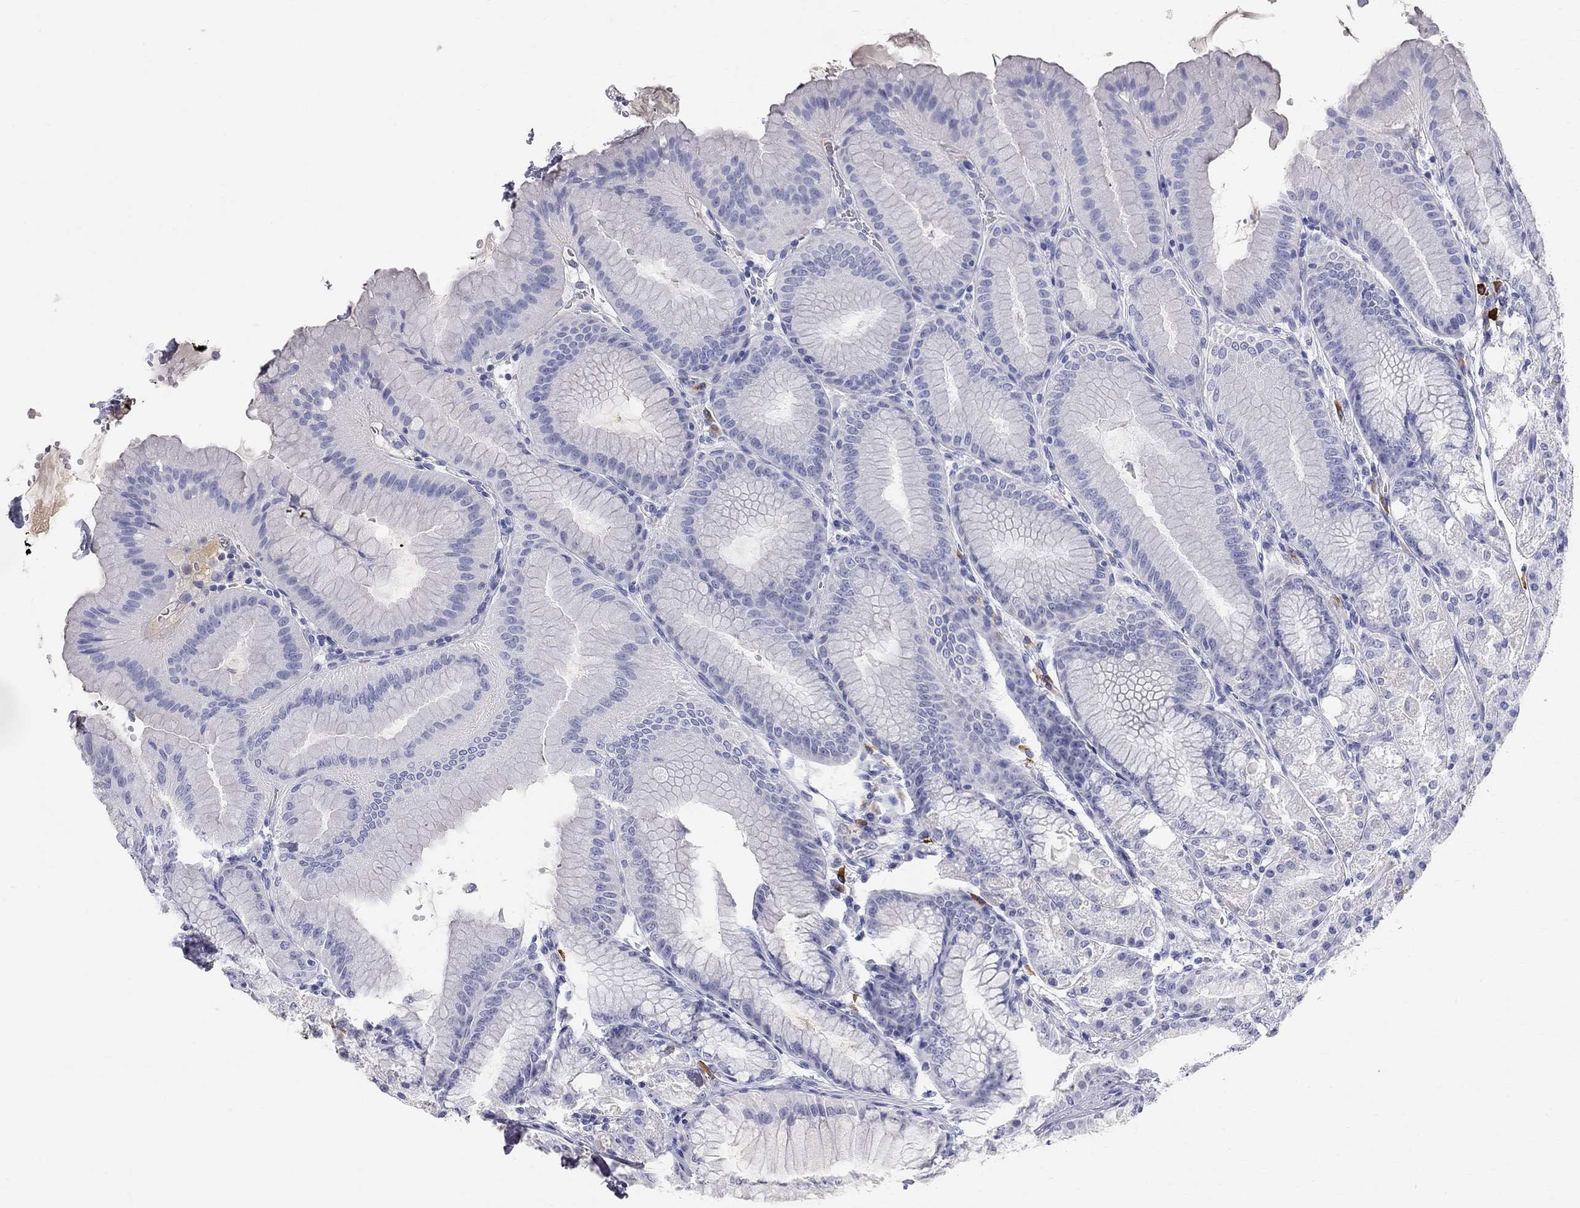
{"staining": {"intensity": "negative", "quantity": "none", "location": "none"}, "tissue": "stomach", "cell_type": "Glandular cells", "image_type": "normal", "snomed": [{"axis": "morphology", "description": "Normal tissue, NOS"}, {"axis": "topography", "description": "Stomach"}], "caption": "This is an immunohistochemistry (IHC) histopathology image of unremarkable stomach. There is no expression in glandular cells.", "gene": "PHOX2B", "patient": {"sex": "male", "age": 71}}